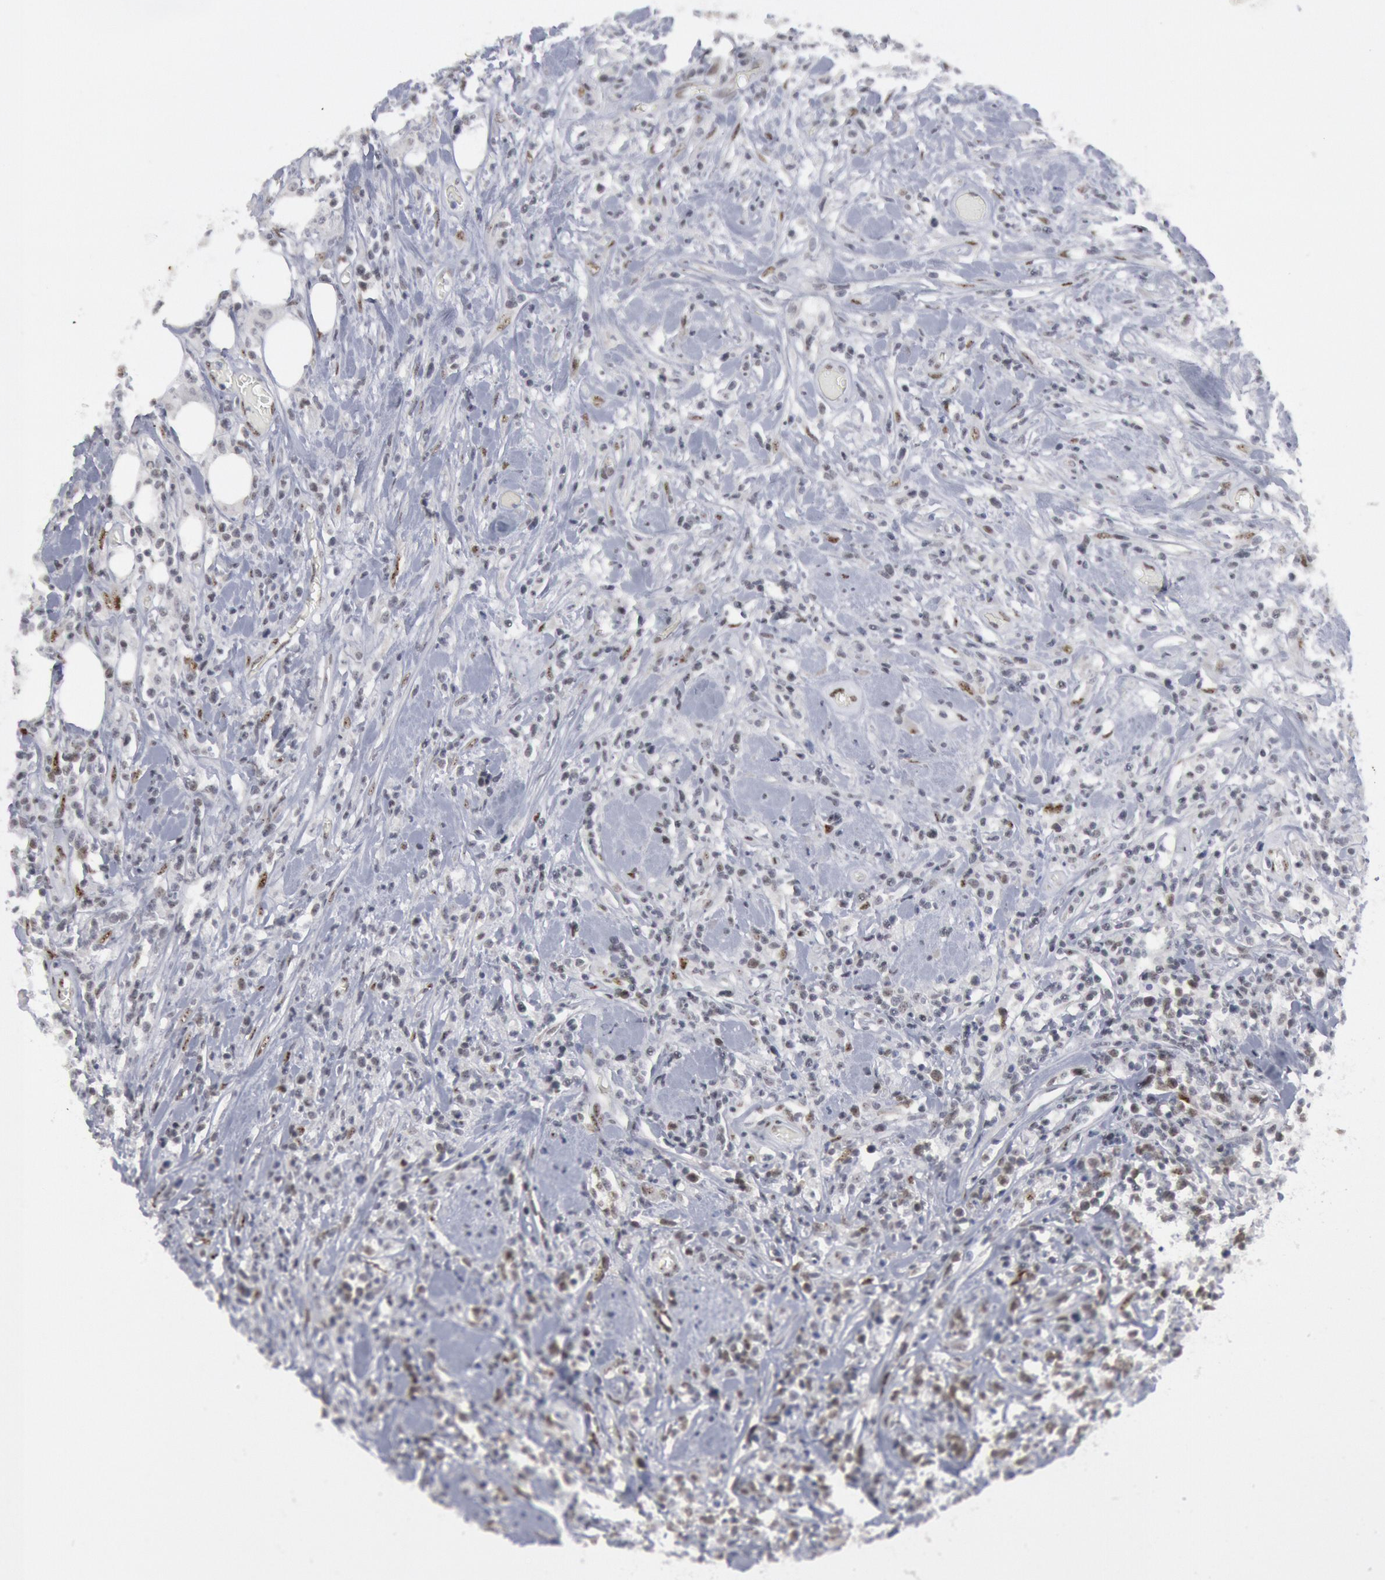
{"staining": {"intensity": "weak", "quantity": "<25%", "location": "nuclear"}, "tissue": "lymphoma", "cell_type": "Tumor cells", "image_type": "cancer", "snomed": [{"axis": "morphology", "description": "Malignant lymphoma, non-Hodgkin's type, High grade"}, {"axis": "topography", "description": "Colon"}], "caption": "Immunohistochemical staining of lymphoma displays no significant staining in tumor cells. (DAB immunohistochemistry (IHC) visualized using brightfield microscopy, high magnification).", "gene": "FOXO1", "patient": {"sex": "male", "age": 82}}